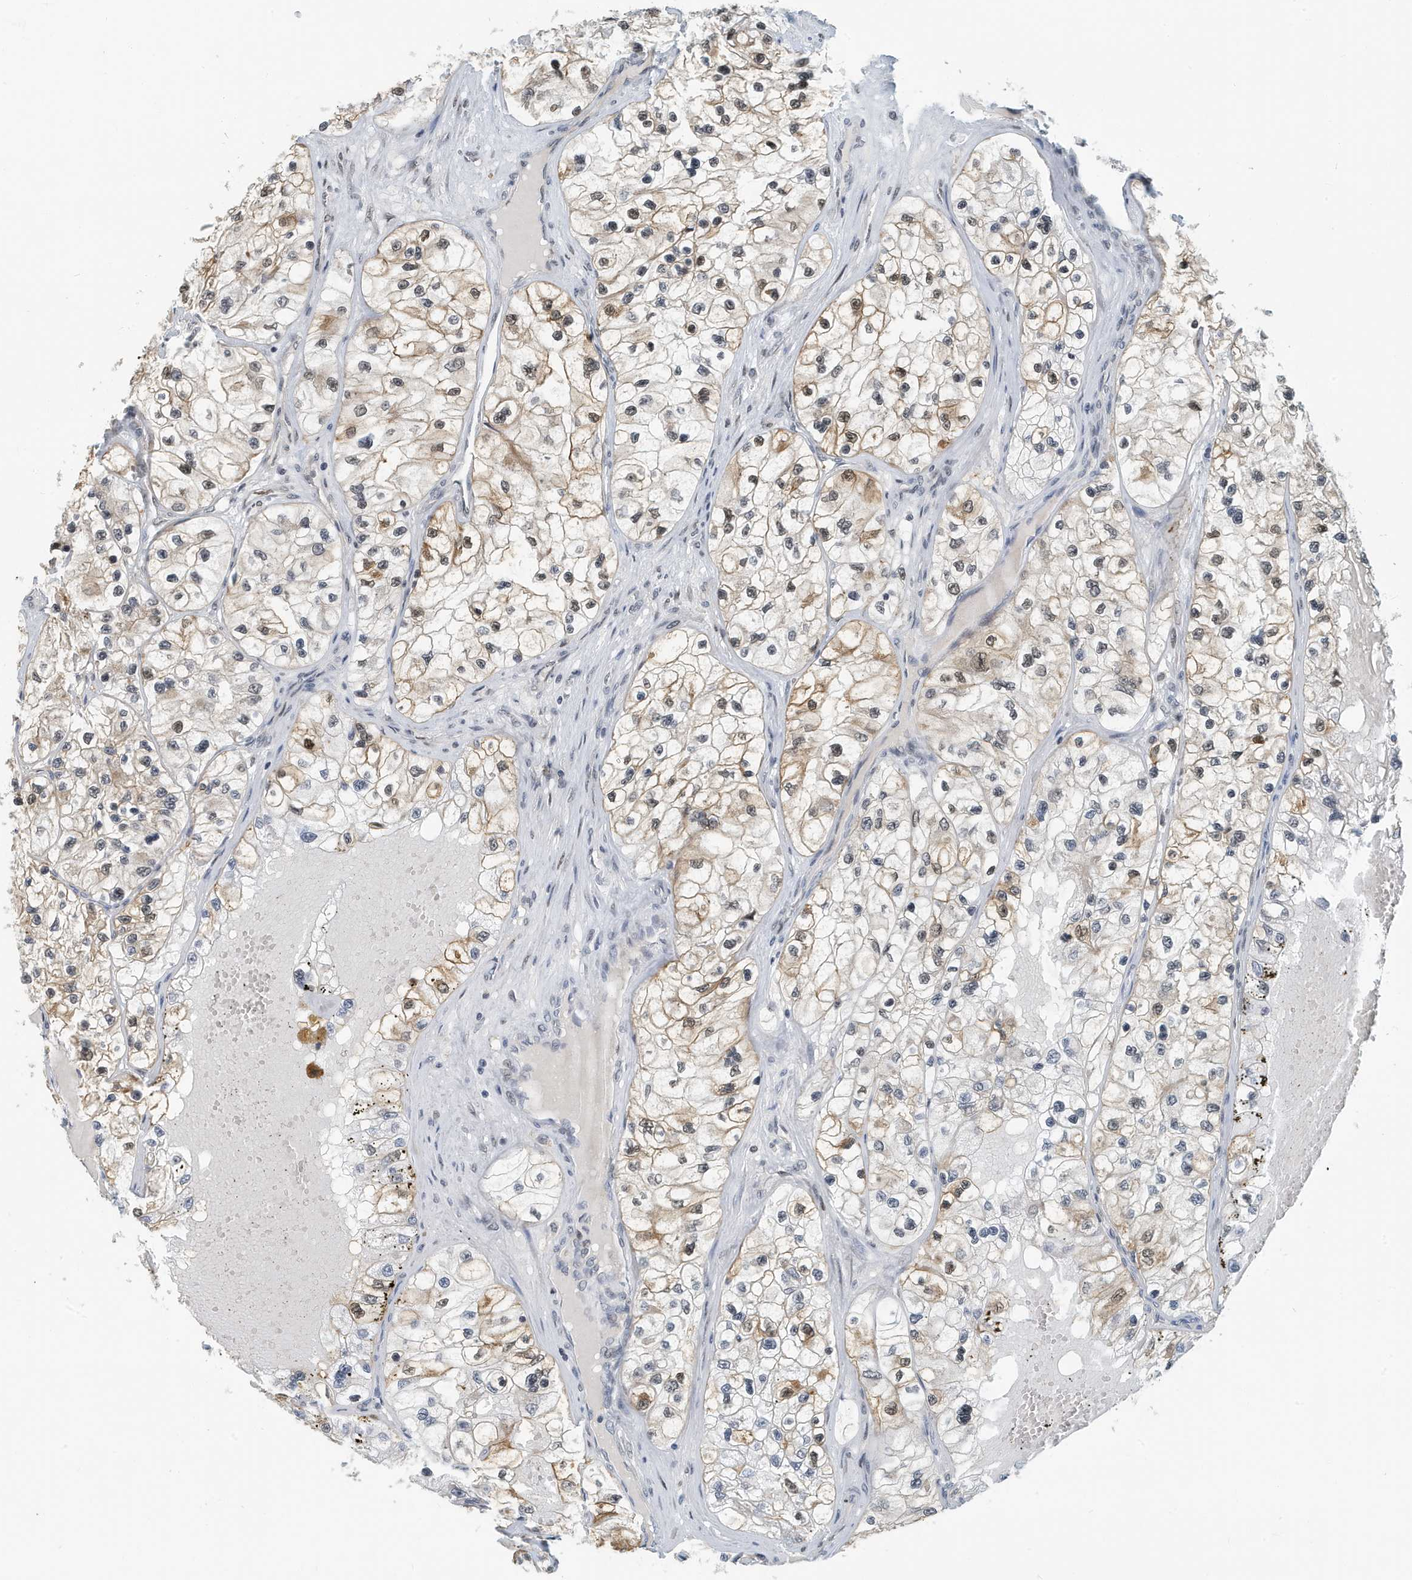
{"staining": {"intensity": "moderate", "quantity": "25%-75%", "location": "cytoplasmic/membranous,nuclear"}, "tissue": "renal cancer", "cell_type": "Tumor cells", "image_type": "cancer", "snomed": [{"axis": "morphology", "description": "Adenocarcinoma, NOS"}, {"axis": "topography", "description": "Kidney"}], "caption": "A micrograph showing moderate cytoplasmic/membranous and nuclear staining in about 25%-75% of tumor cells in renal cancer, as visualized by brown immunohistochemical staining.", "gene": "KIF15", "patient": {"sex": "female", "age": 57}}